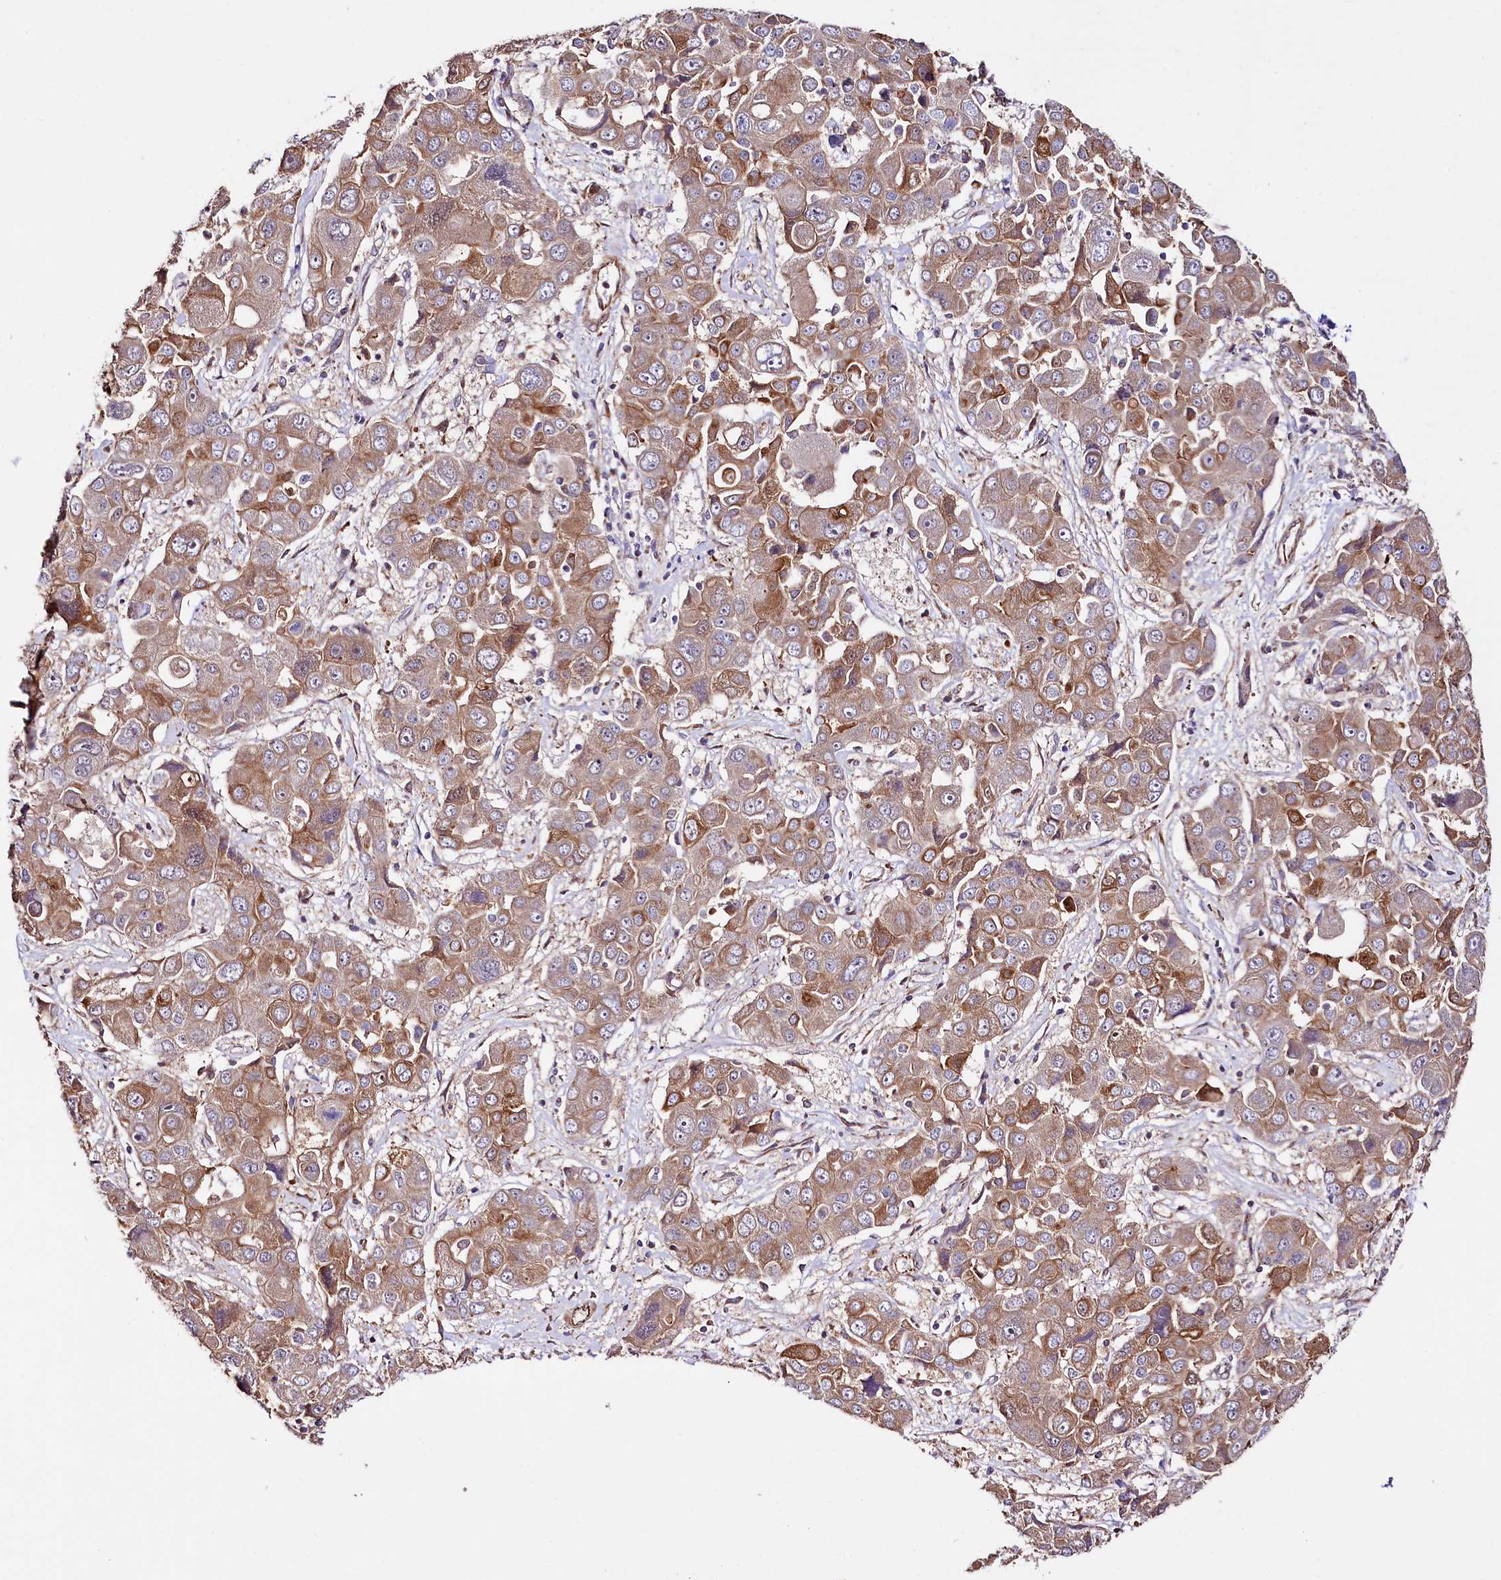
{"staining": {"intensity": "moderate", "quantity": "25%-75%", "location": "cytoplasmic/membranous"}, "tissue": "liver cancer", "cell_type": "Tumor cells", "image_type": "cancer", "snomed": [{"axis": "morphology", "description": "Cholangiocarcinoma"}, {"axis": "topography", "description": "Liver"}], "caption": "Immunohistochemistry (DAB (3,3'-diaminobenzidine)) staining of liver cancer (cholangiocarcinoma) exhibits moderate cytoplasmic/membranous protein positivity in approximately 25%-75% of tumor cells.", "gene": "TTC12", "patient": {"sex": "male", "age": 67}}